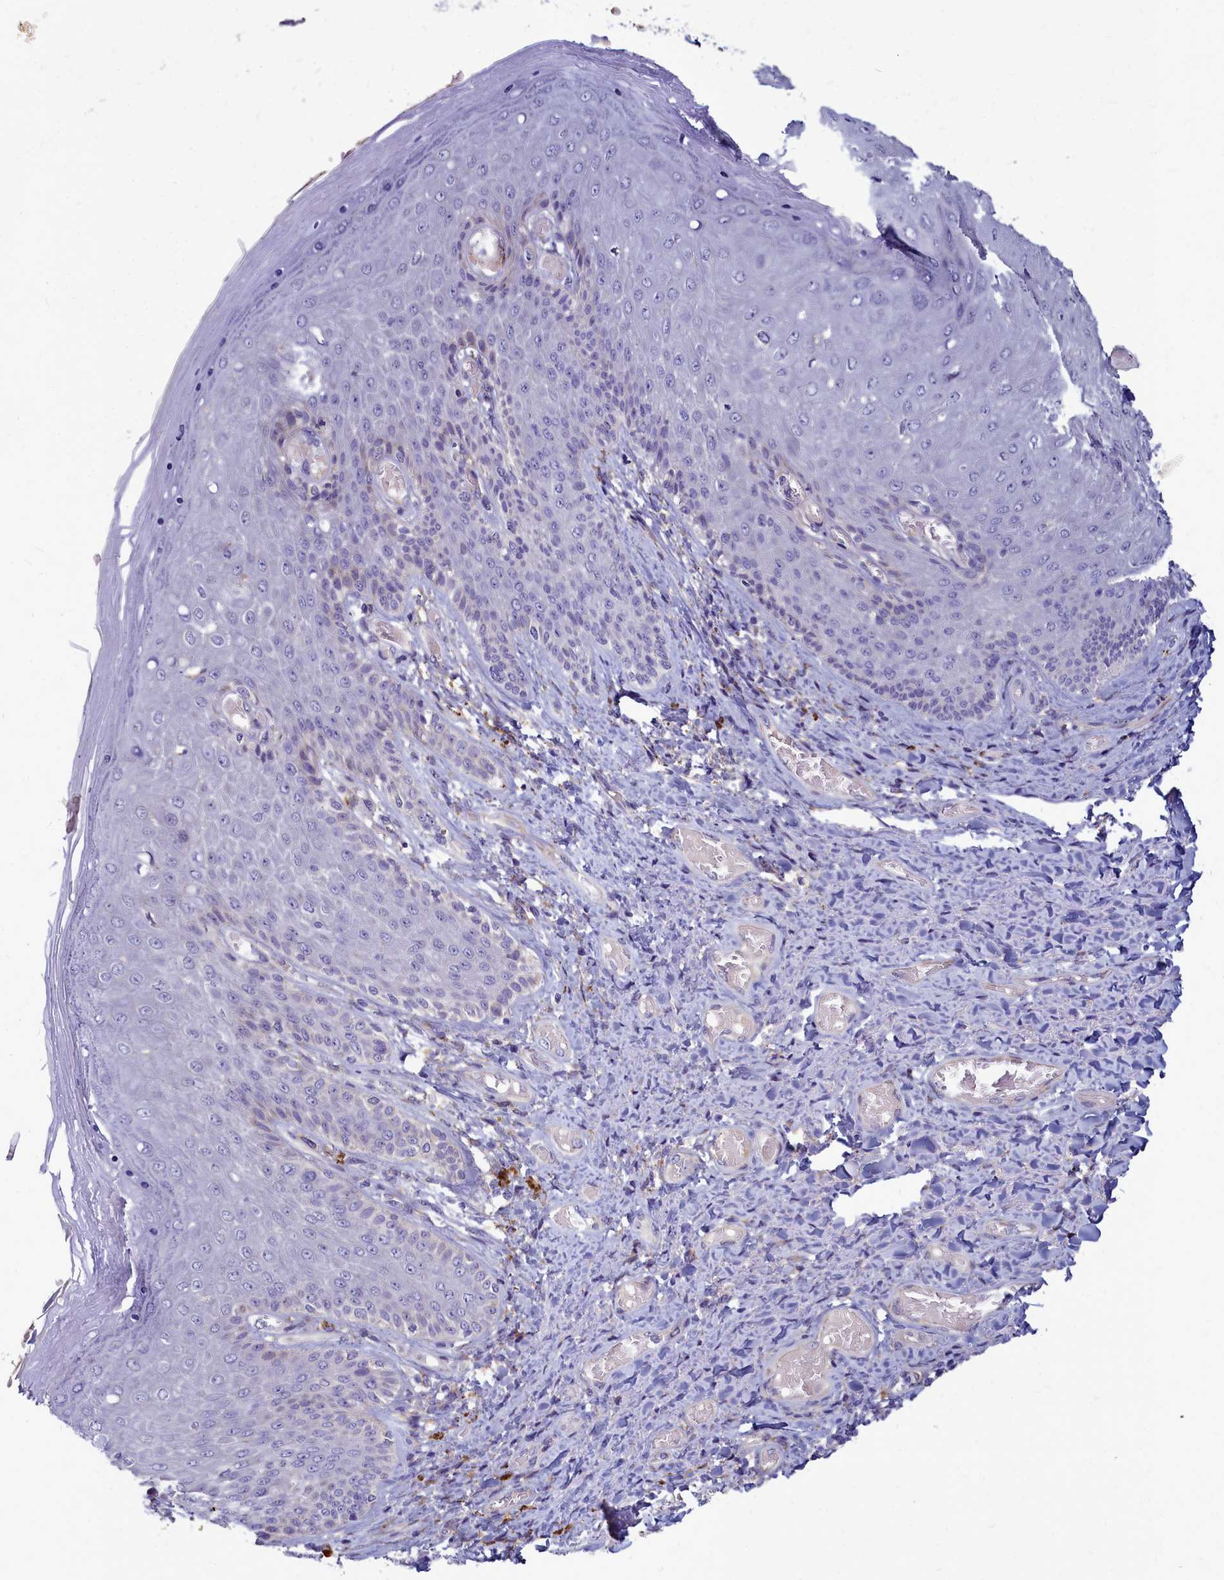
{"staining": {"intensity": "negative", "quantity": "none", "location": "none"}, "tissue": "skin", "cell_type": "Epidermal cells", "image_type": "normal", "snomed": [{"axis": "morphology", "description": "Normal tissue, NOS"}, {"axis": "topography", "description": "Anal"}], "caption": "Immunohistochemistry (IHC) photomicrograph of normal skin: human skin stained with DAB reveals no significant protein staining in epidermal cells. The staining is performed using DAB (3,3'-diaminobenzidine) brown chromogen with nuclei counter-stained in using hematoxylin.", "gene": "SMPD4", "patient": {"sex": "female", "age": 89}}